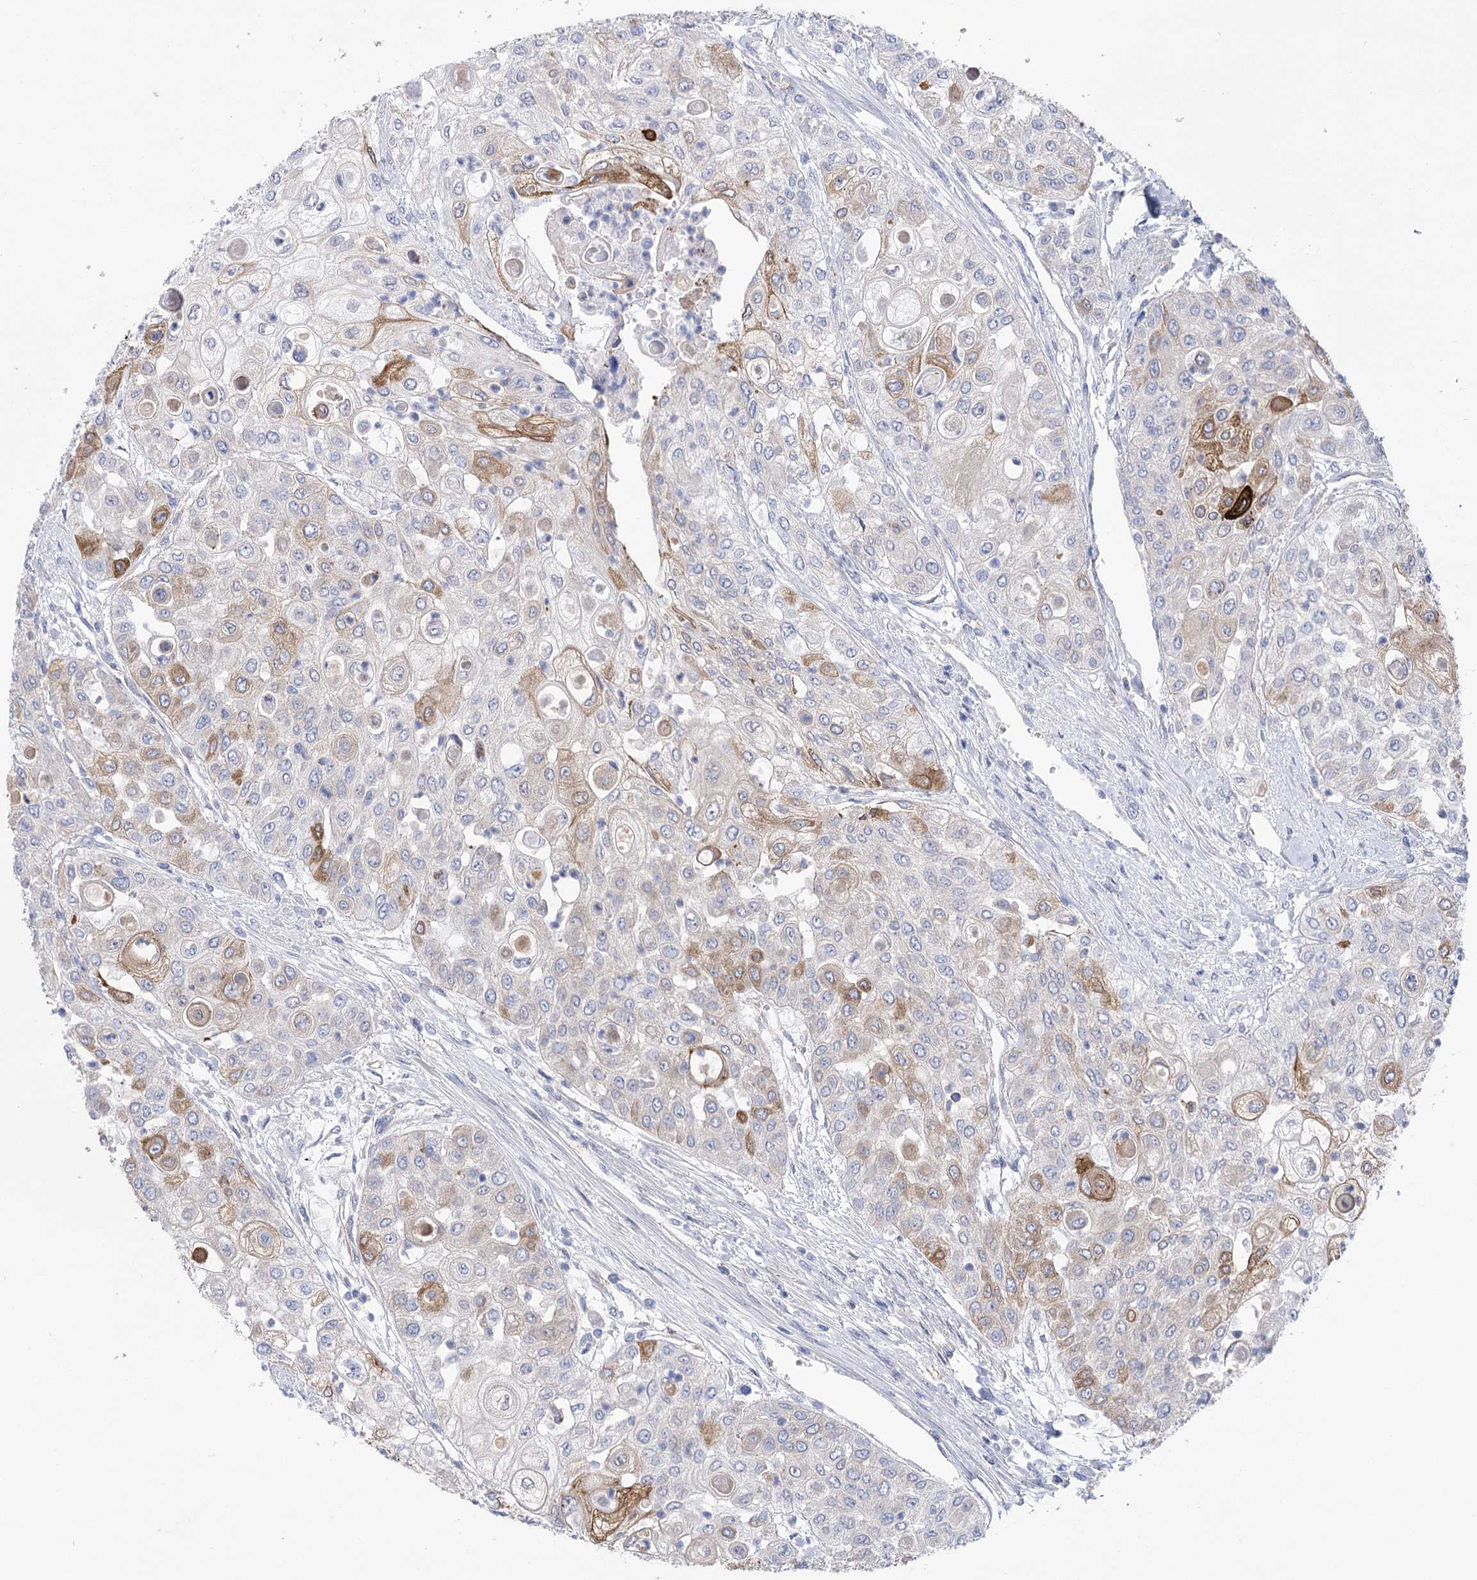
{"staining": {"intensity": "moderate", "quantity": "<25%", "location": "cytoplasmic/membranous"}, "tissue": "urothelial cancer", "cell_type": "Tumor cells", "image_type": "cancer", "snomed": [{"axis": "morphology", "description": "Urothelial carcinoma, High grade"}, {"axis": "topography", "description": "Urinary bladder"}], "caption": "Urothelial cancer stained with a brown dye exhibits moderate cytoplasmic/membranous positive positivity in about <25% of tumor cells.", "gene": "NRAP", "patient": {"sex": "female", "age": 79}}